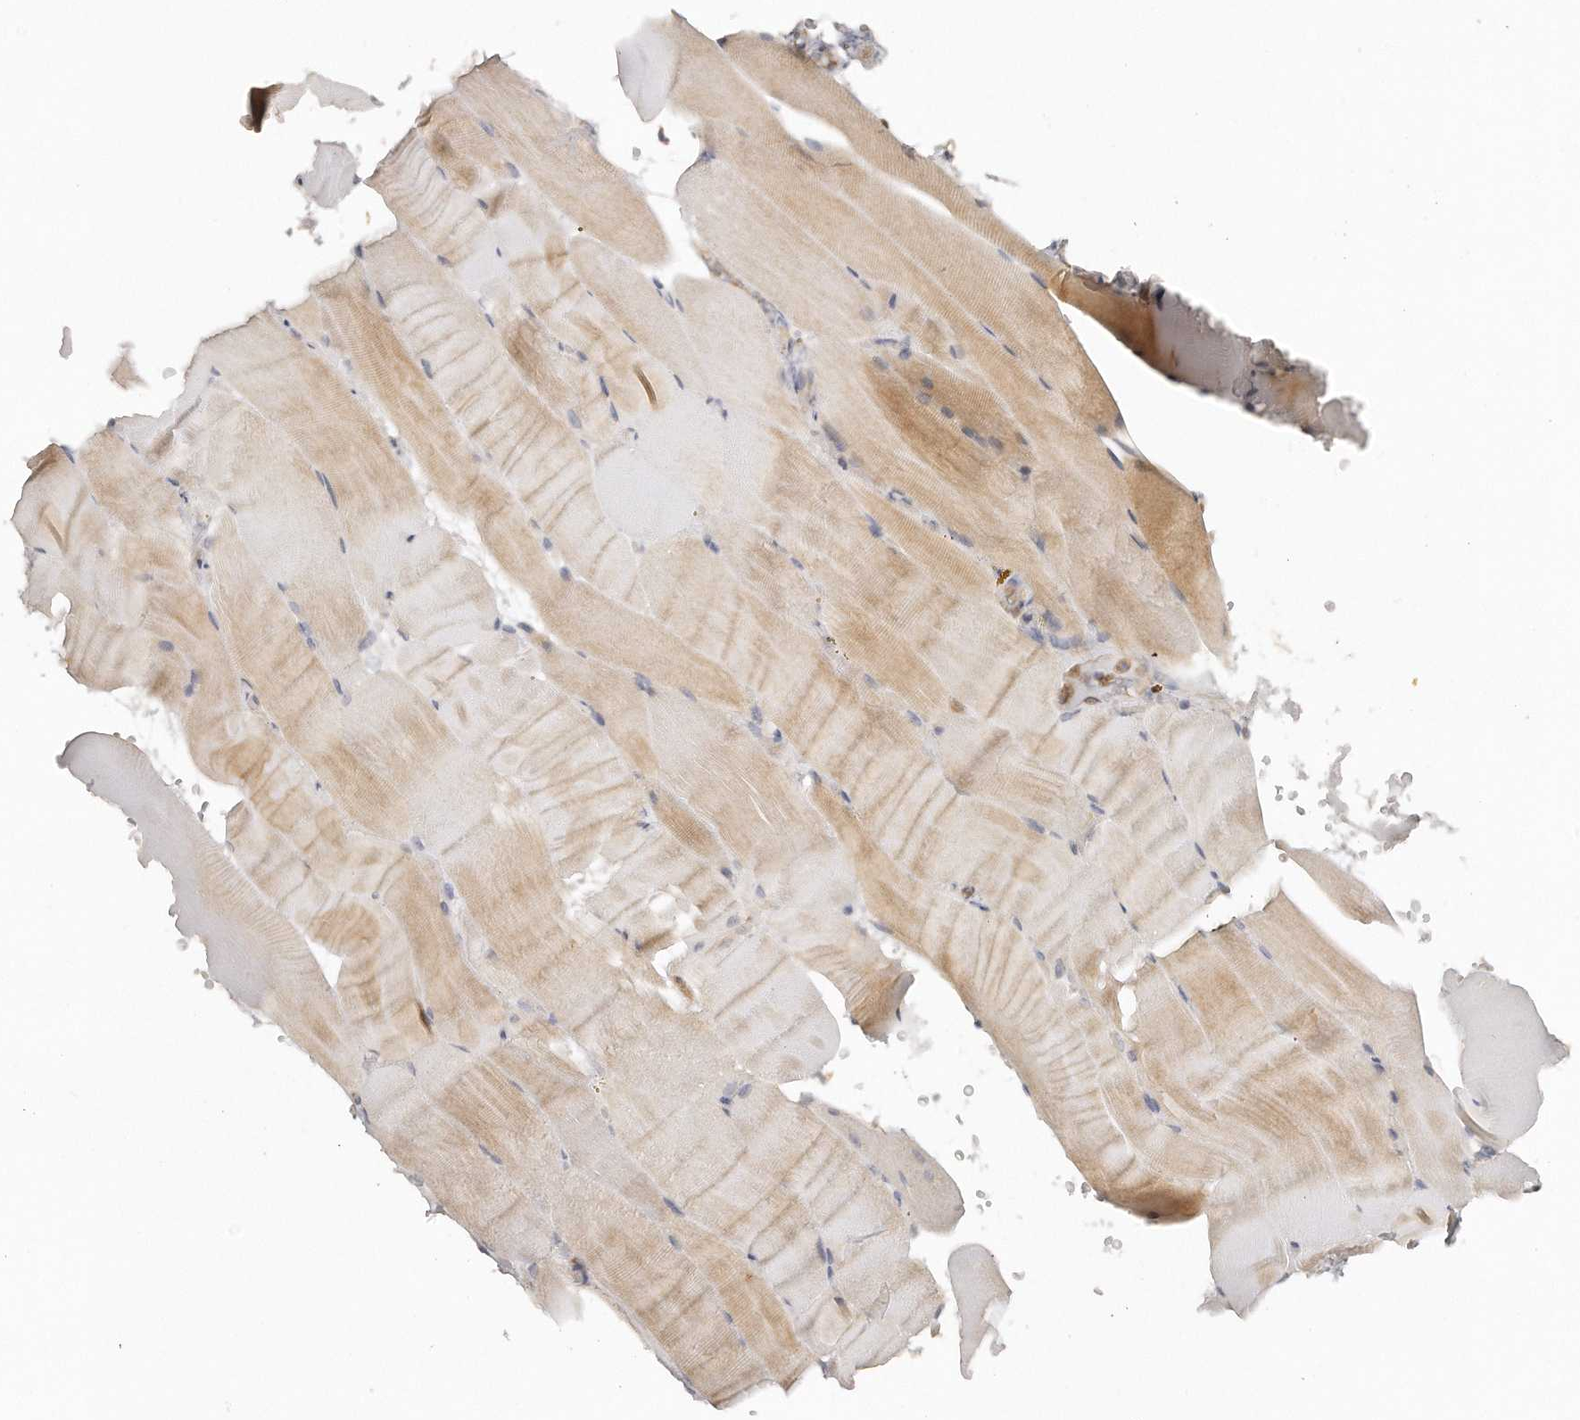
{"staining": {"intensity": "moderate", "quantity": "<25%", "location": "cytoplasmic/membranous"}, "tissue": "skeletal muscle", "cell_type": "Myocytes", "image_type": "normal", "snomed": [{"axis": "morphology", "description": "Normal tissue, NOS"}, {"axis": "topography", "description": "Skeletal muscle"}, {"axis": "topography", "description": "Parathyroid gland"}], "caption": "High-power microscopy captured an immunohistochemistry (IHC) image of normal skeletal muscle, revealing moderate cytoplasmic/membranous expression in about <25% of myocytes.", "gene": "TTLL4", "patient": {"sex": "female", "age": 37}}